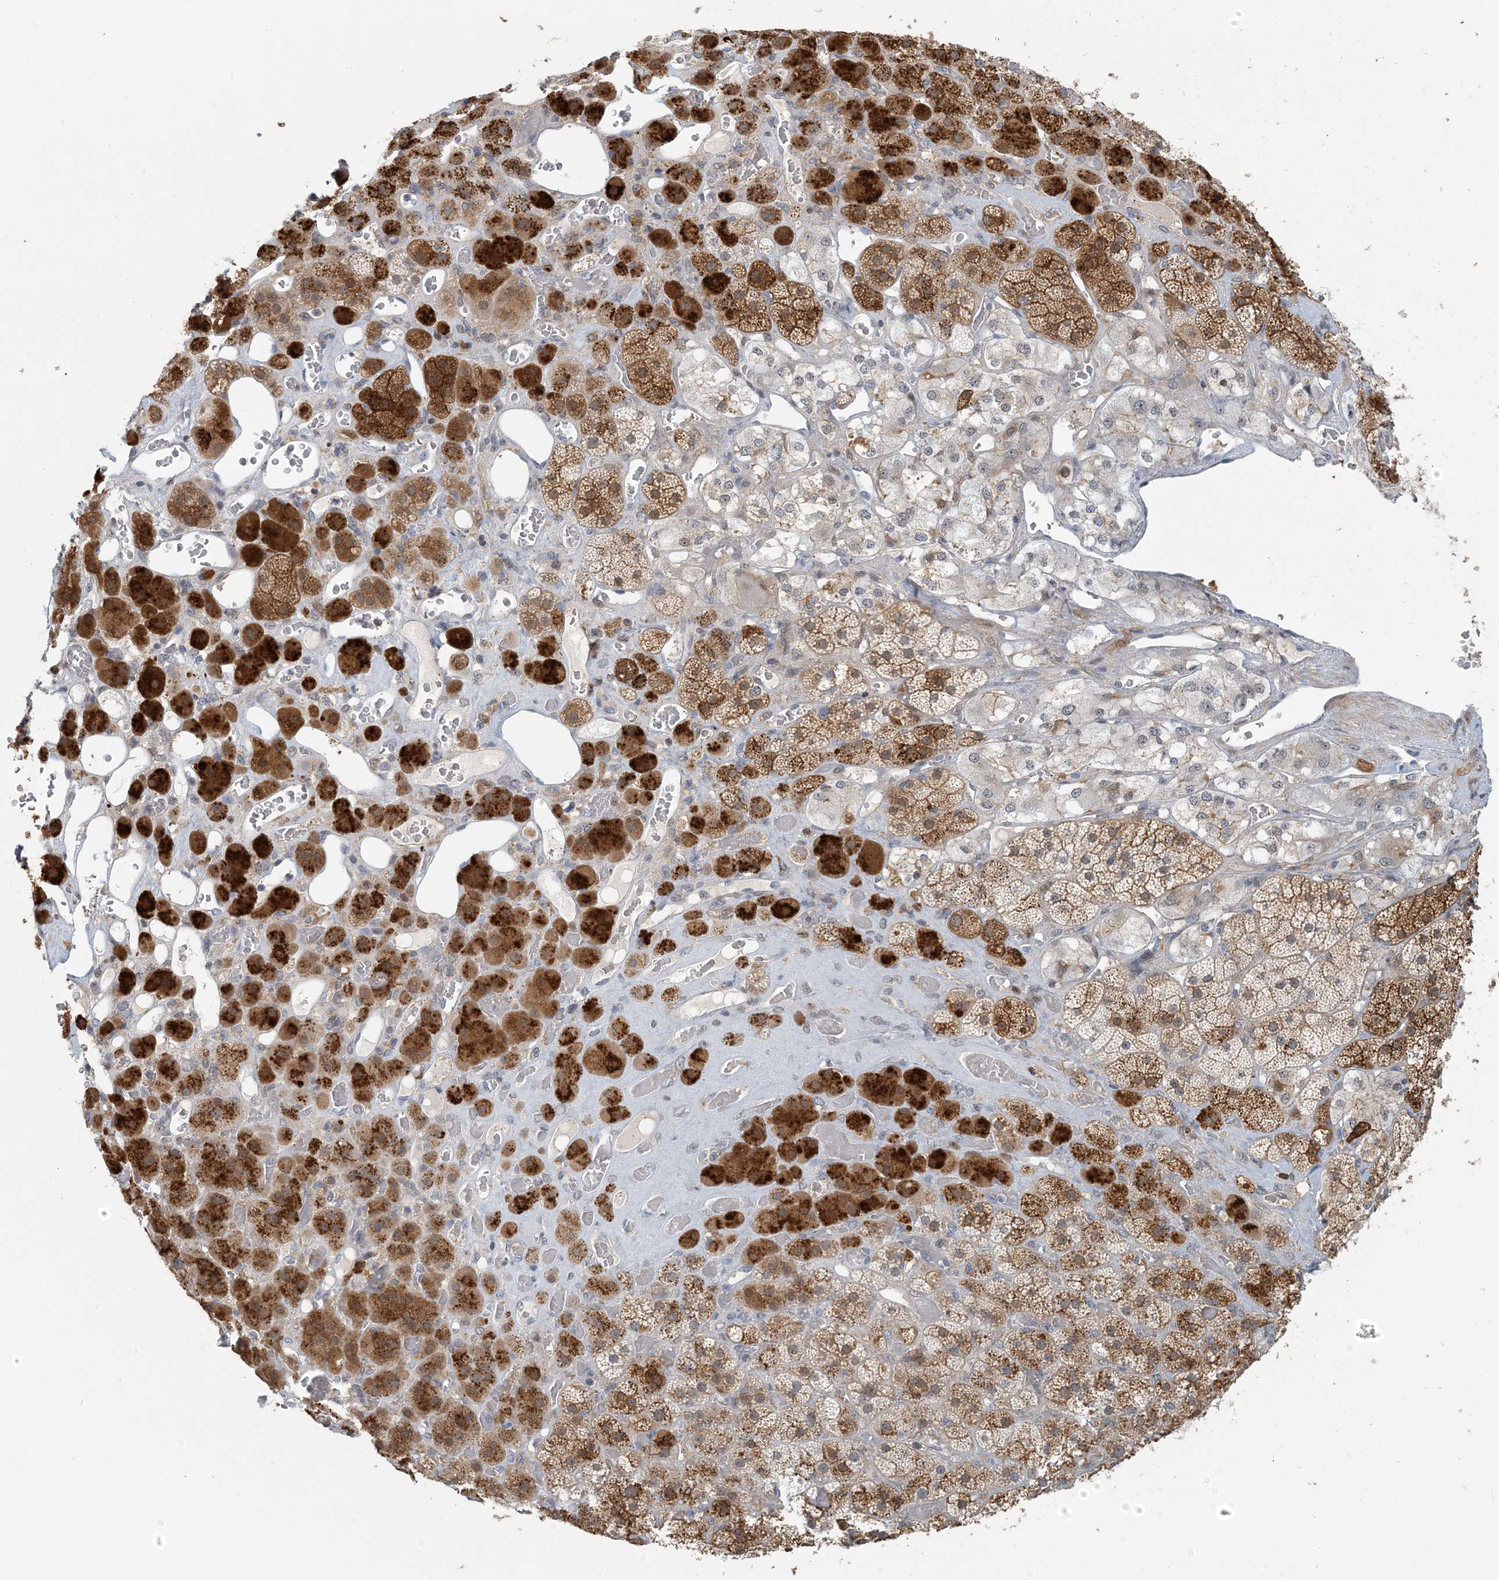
{"staining": {"intensity": "strong", "quantity": "25%-75%", "location": "cytoplasmic/membranous"}, "tissue": "adrenal gland", "cell_type": "Glandular cells", "image_type": "normal", "snomed": [{"axis": "morphology", "description": "Normal tissue, NOS"}, {"axis": "topography", "description": "Adrenal gland"}], "caption": "Adrenal gland stained for a protein (brown) shows strong cytoplasmic/membranous positive positivity in approximately 25%-75% of glandular cells.", "gene": "ZC3H12A", "patient": {"sex": "male", "age": 57}}